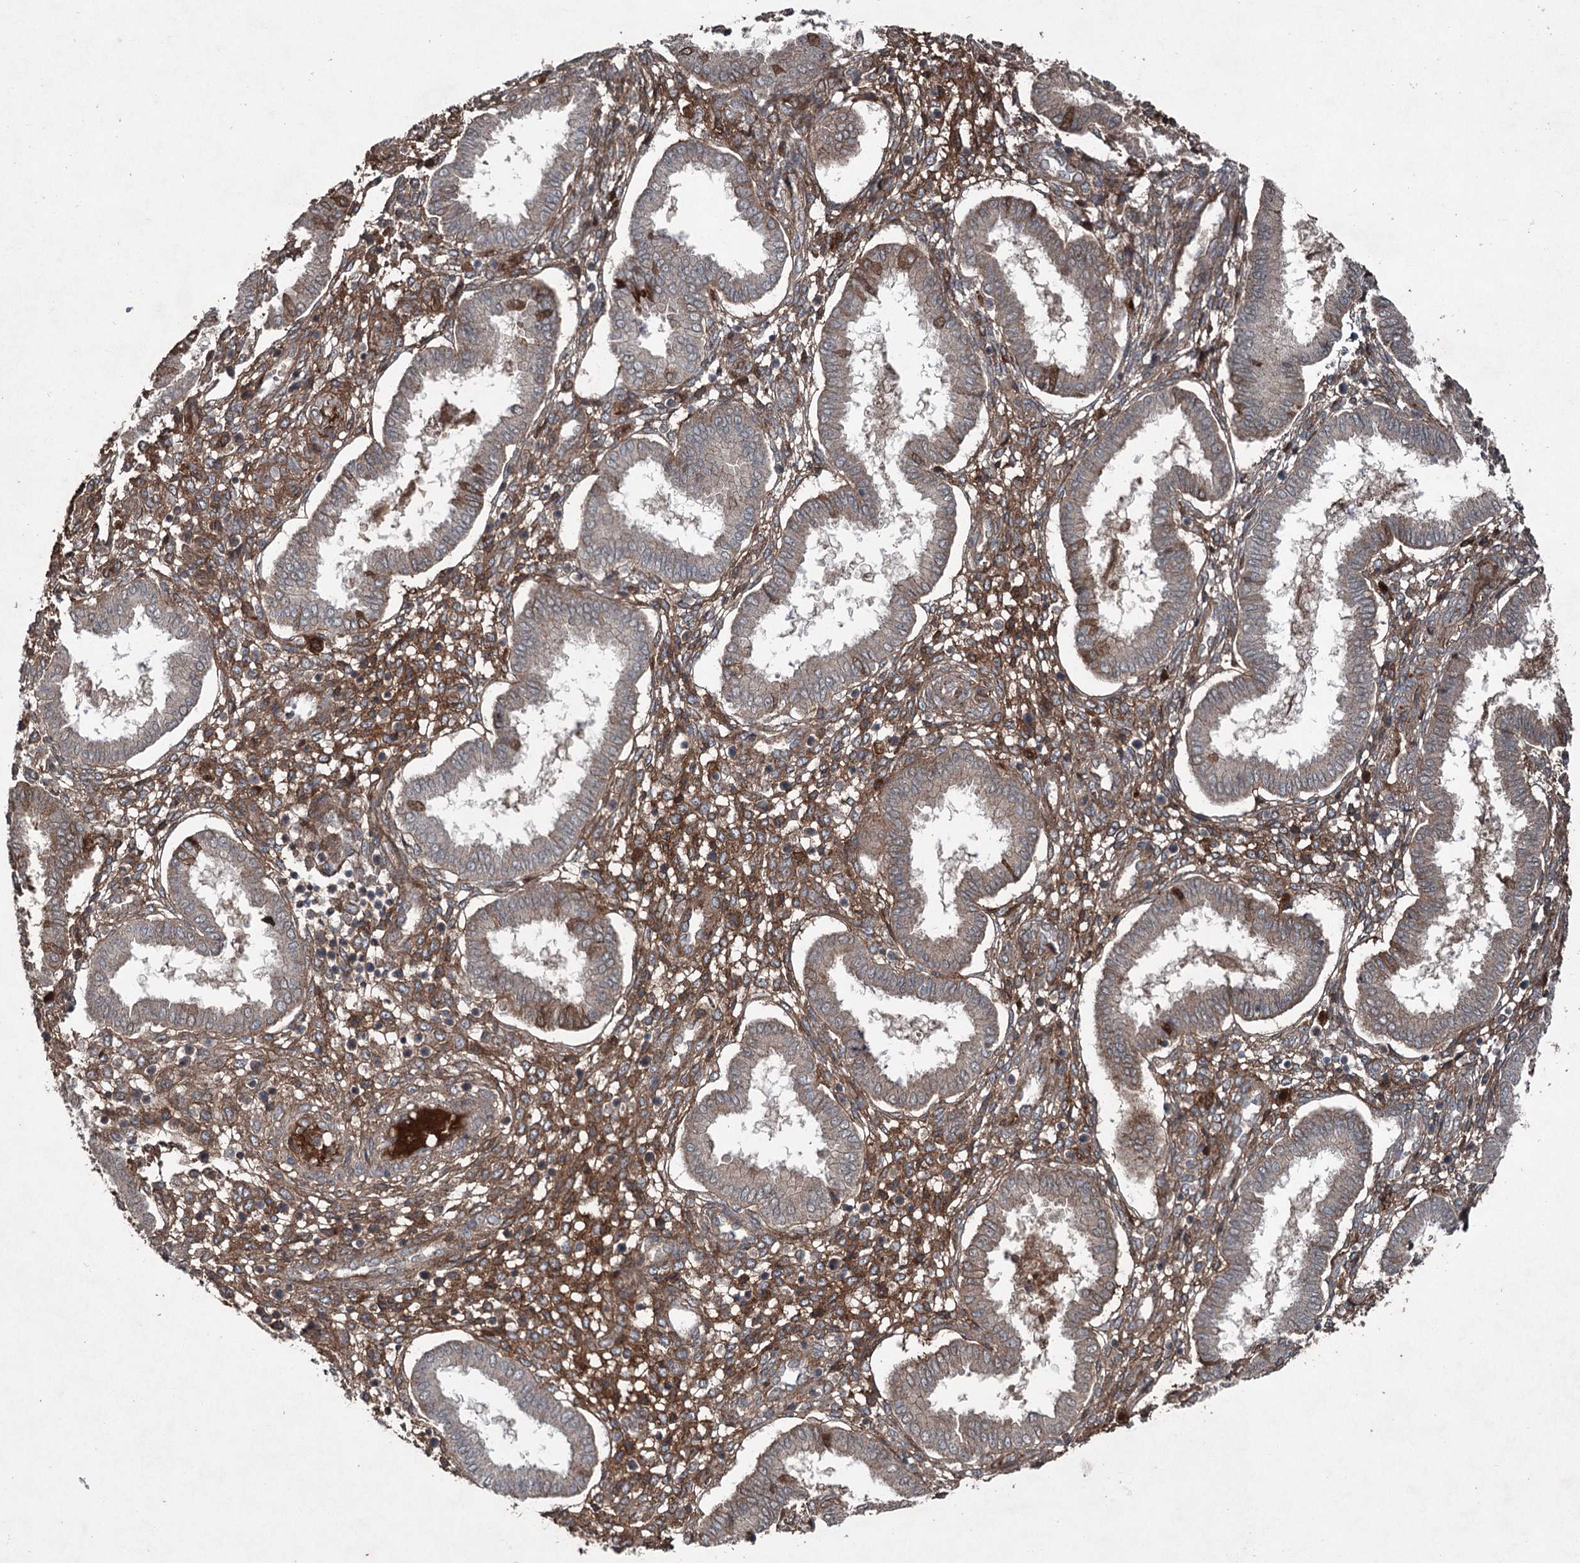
{"staining": {"intensity": "moderate", "quantity": ">75%", "location": "cytoplasmic/membranous"}, "tissue": "endometrium", "cell_type": "Cells in endometrial stroma", "image_type": "normal", "snomed": [{"axis": "morphology", "description": "Normal tissue, NOS"}, {"axis": "topography", "description": "Endometrium"}], "caption": "Endometrium stained for a protein (brown) displays moderate cytoplasmic/membranous positive positivity in about >75% of cells in endometrial stroma.", "gene": "PGLYRP2", "patient": {"sex": "female", "age": 24}}